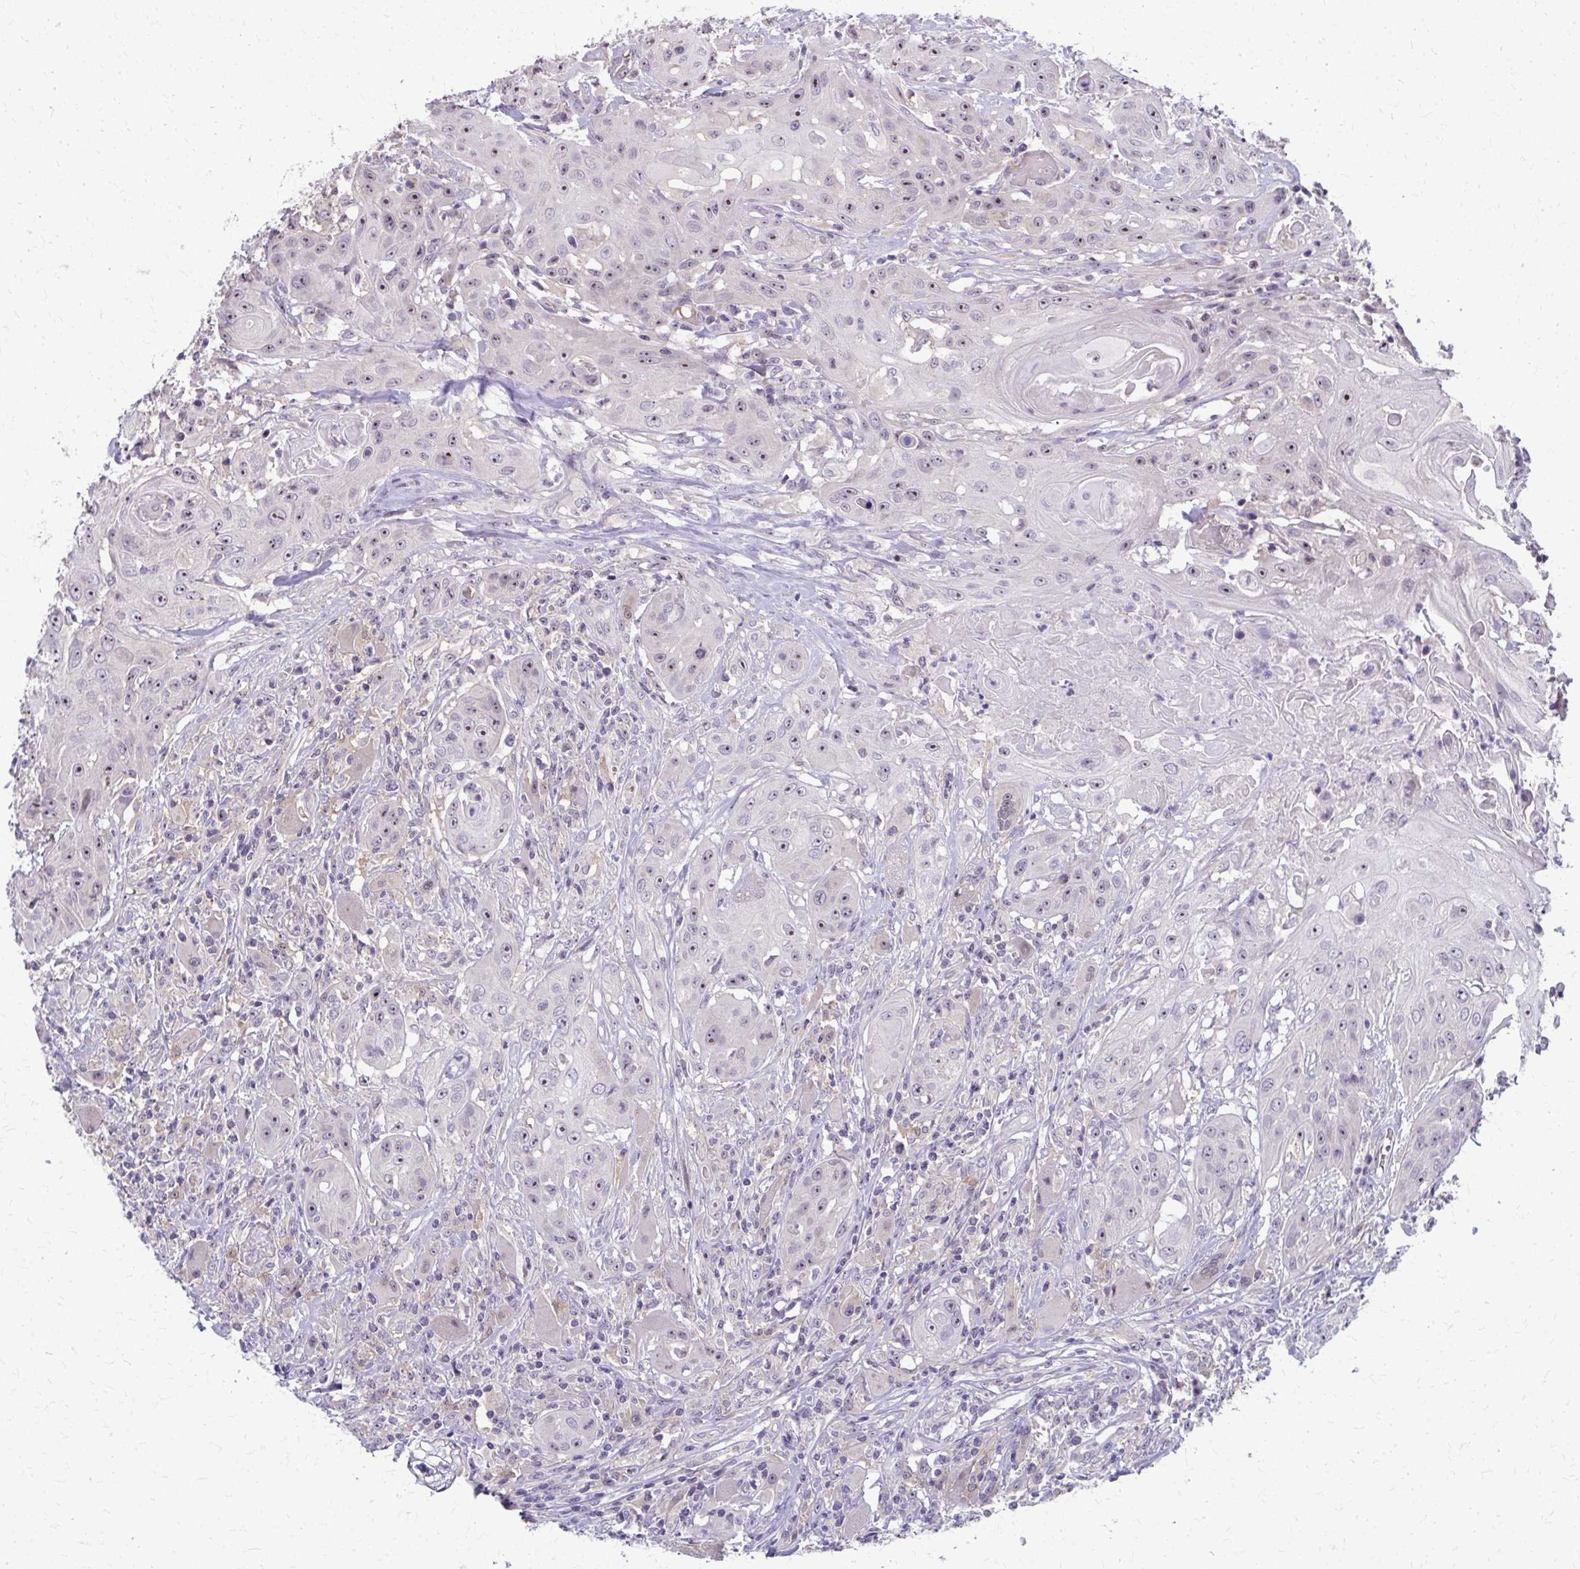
{"staining": {"intensity": "moderate", "quantity": "25%-75%", "location": "nuclear"}, "tissue": "head and neck cancer", "cell_type": "Tumor cells", "image_type": "cancer", "snomed": [{"axis": "morphology", "description": "Squamous cell carcinoma, NOS"}, {"axis": "topography", "description": "Oral tissue"}, {"axis": "topography", "description": "Head-Neck"}, {"axis": "topography", "description": "Neck, NOS"}], "caption": "An image showing moderate nuclear expression in approximately 25%-75% of tumor cells in head and neck squamous cell carcinoma, as visualized by brown immunohistochemical staining.", "gene": "NUDT16", "patient": {"sex": "female", "age": 55}}